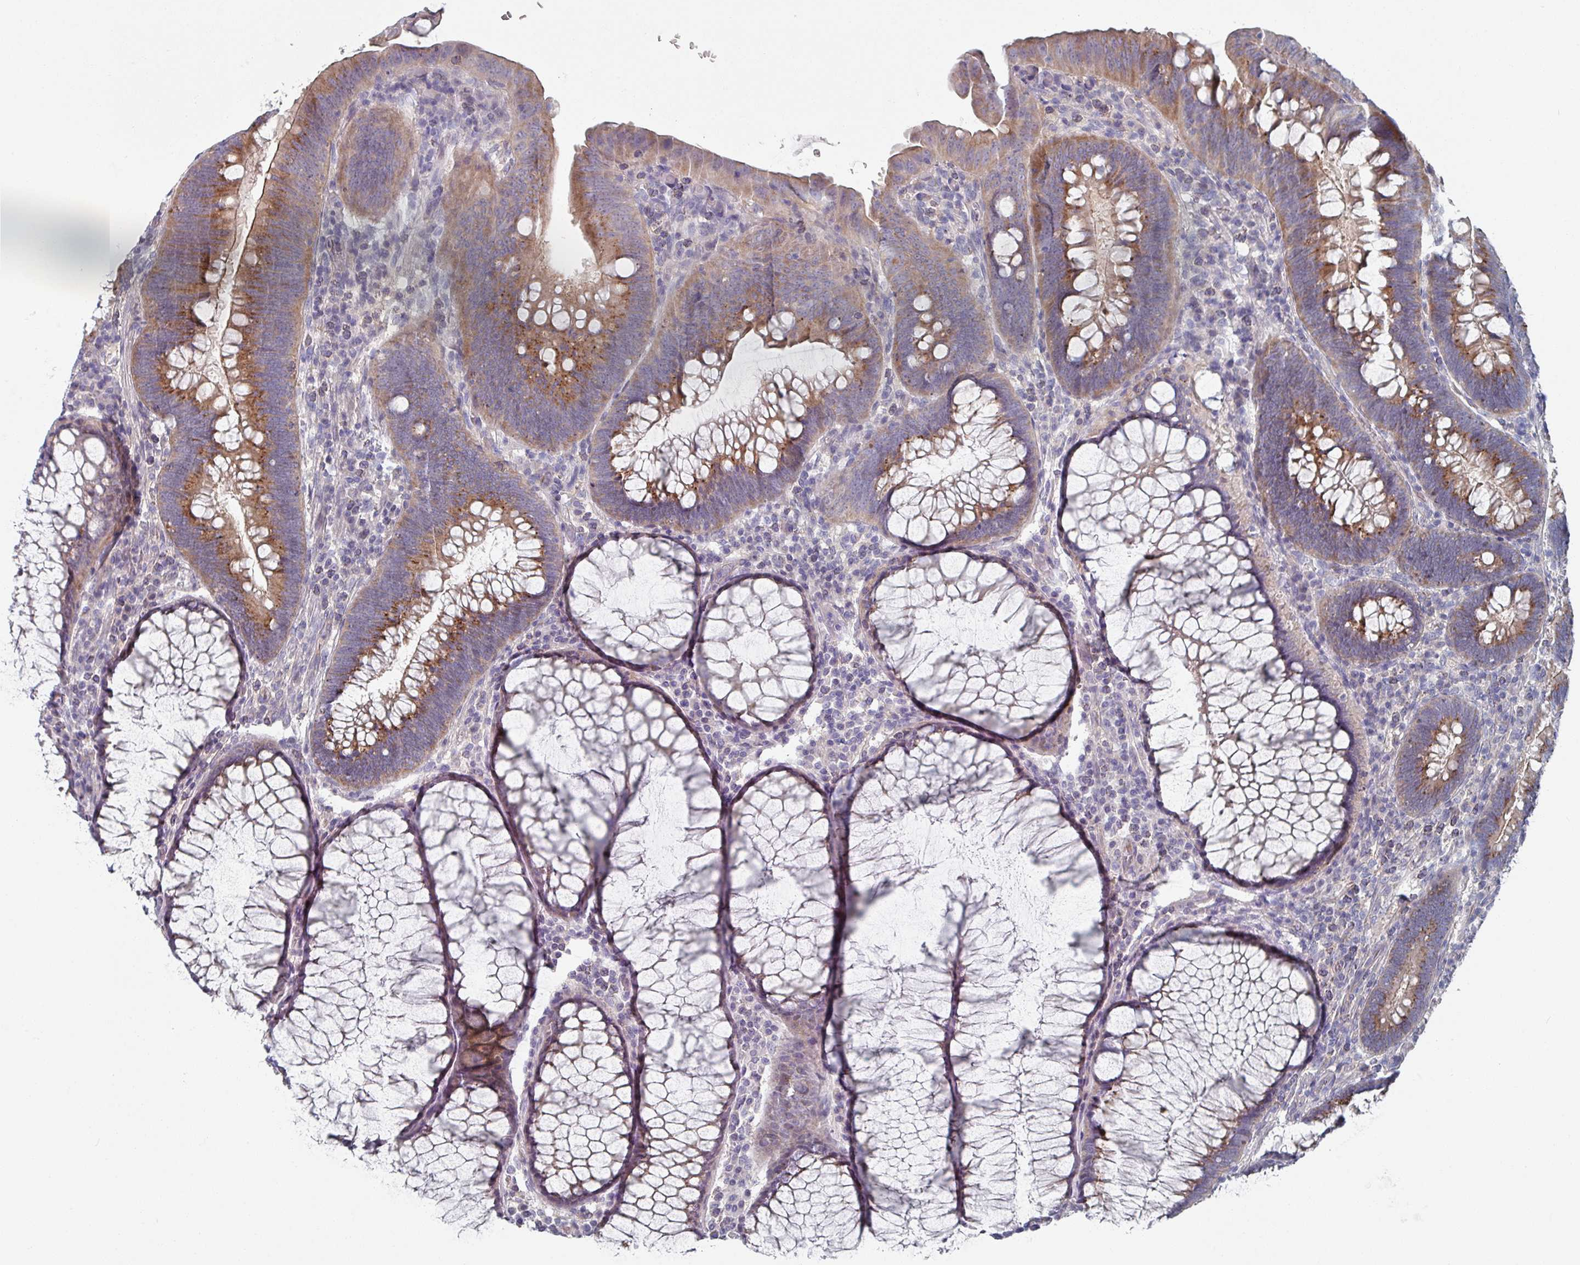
{"staining": {"intensity": "moderate", "quantity": ">75%", "location": "cytoplasmic/membranous"}, "tissue": "colorectal cancer", "cell_type": "Tumor cells", "image_type": "cancer", "snomed": [{"axis": "morphology", "description": "Adenocarcinoma, NOS"}, {"axis": "topography", "description": "Rectum"}], "caption": "A micrograph showing moderate cytoplasmic/membranous expression in about >75% of tumor cells in colorectal adenocarcinoma, as visualized by brown immunohistochemical staining.", "gene": "EFL1", "patient": {"sex": "female", "age": 75}}